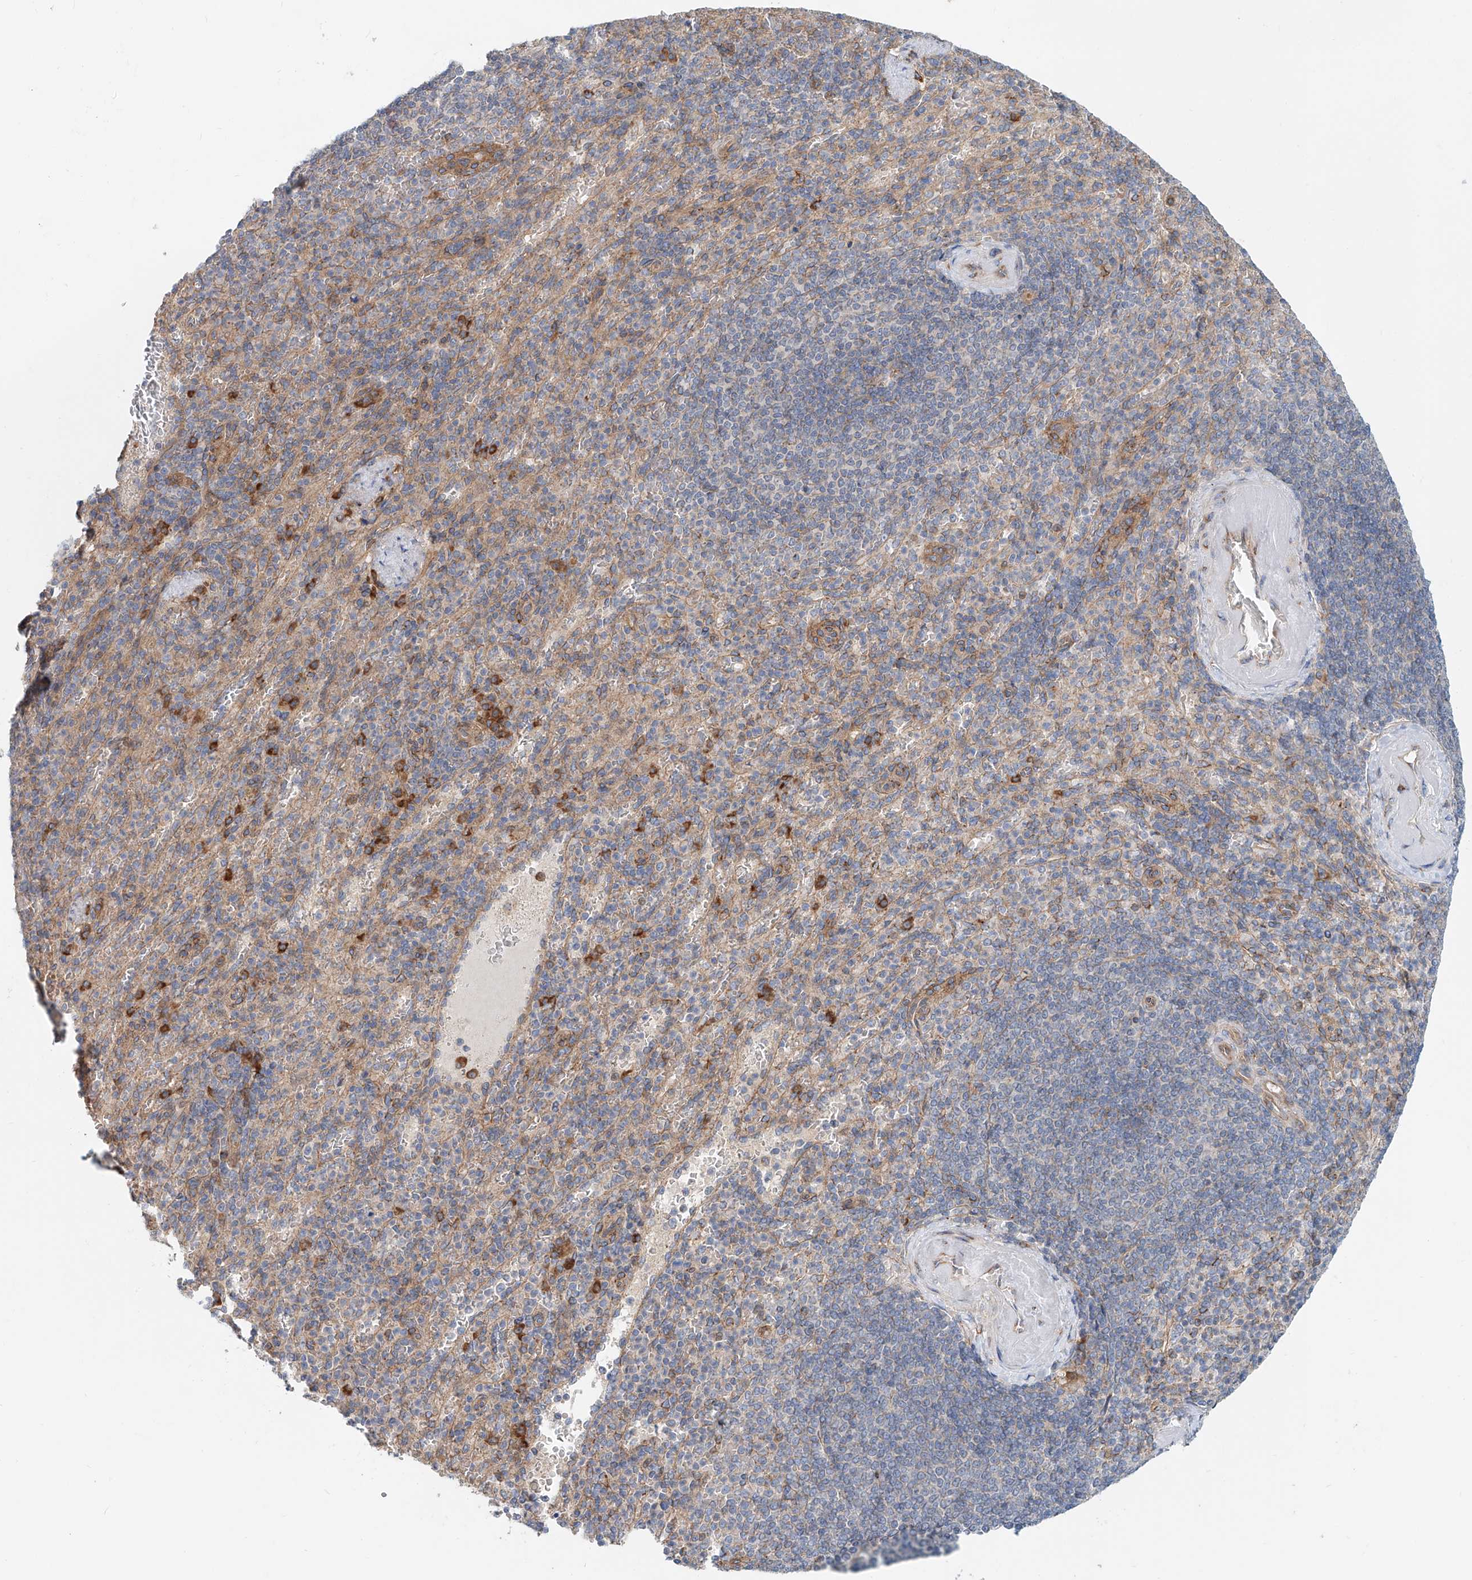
{"staining": {"intensity": "strong", "quantity": "<25%", "location": "cytoplasmic/membranous"}, "tissue": "spleen", "cell_type": "Cells in red pulp", "image_type": "normal", "snomed": [{"axis": "morphology", "description": "Normal tissue, NOS"}, {"axis": "topography", "description": "Spleen"}], "caption": "Normal spleen reveals strong cytoplasmic/membranous positivity in approximately <25% of cells in red pulp (IHC, brightfield microscopy, high magnification)..", "gene": "SNAP29", "patient": {"sex": "female", "age": 74}}